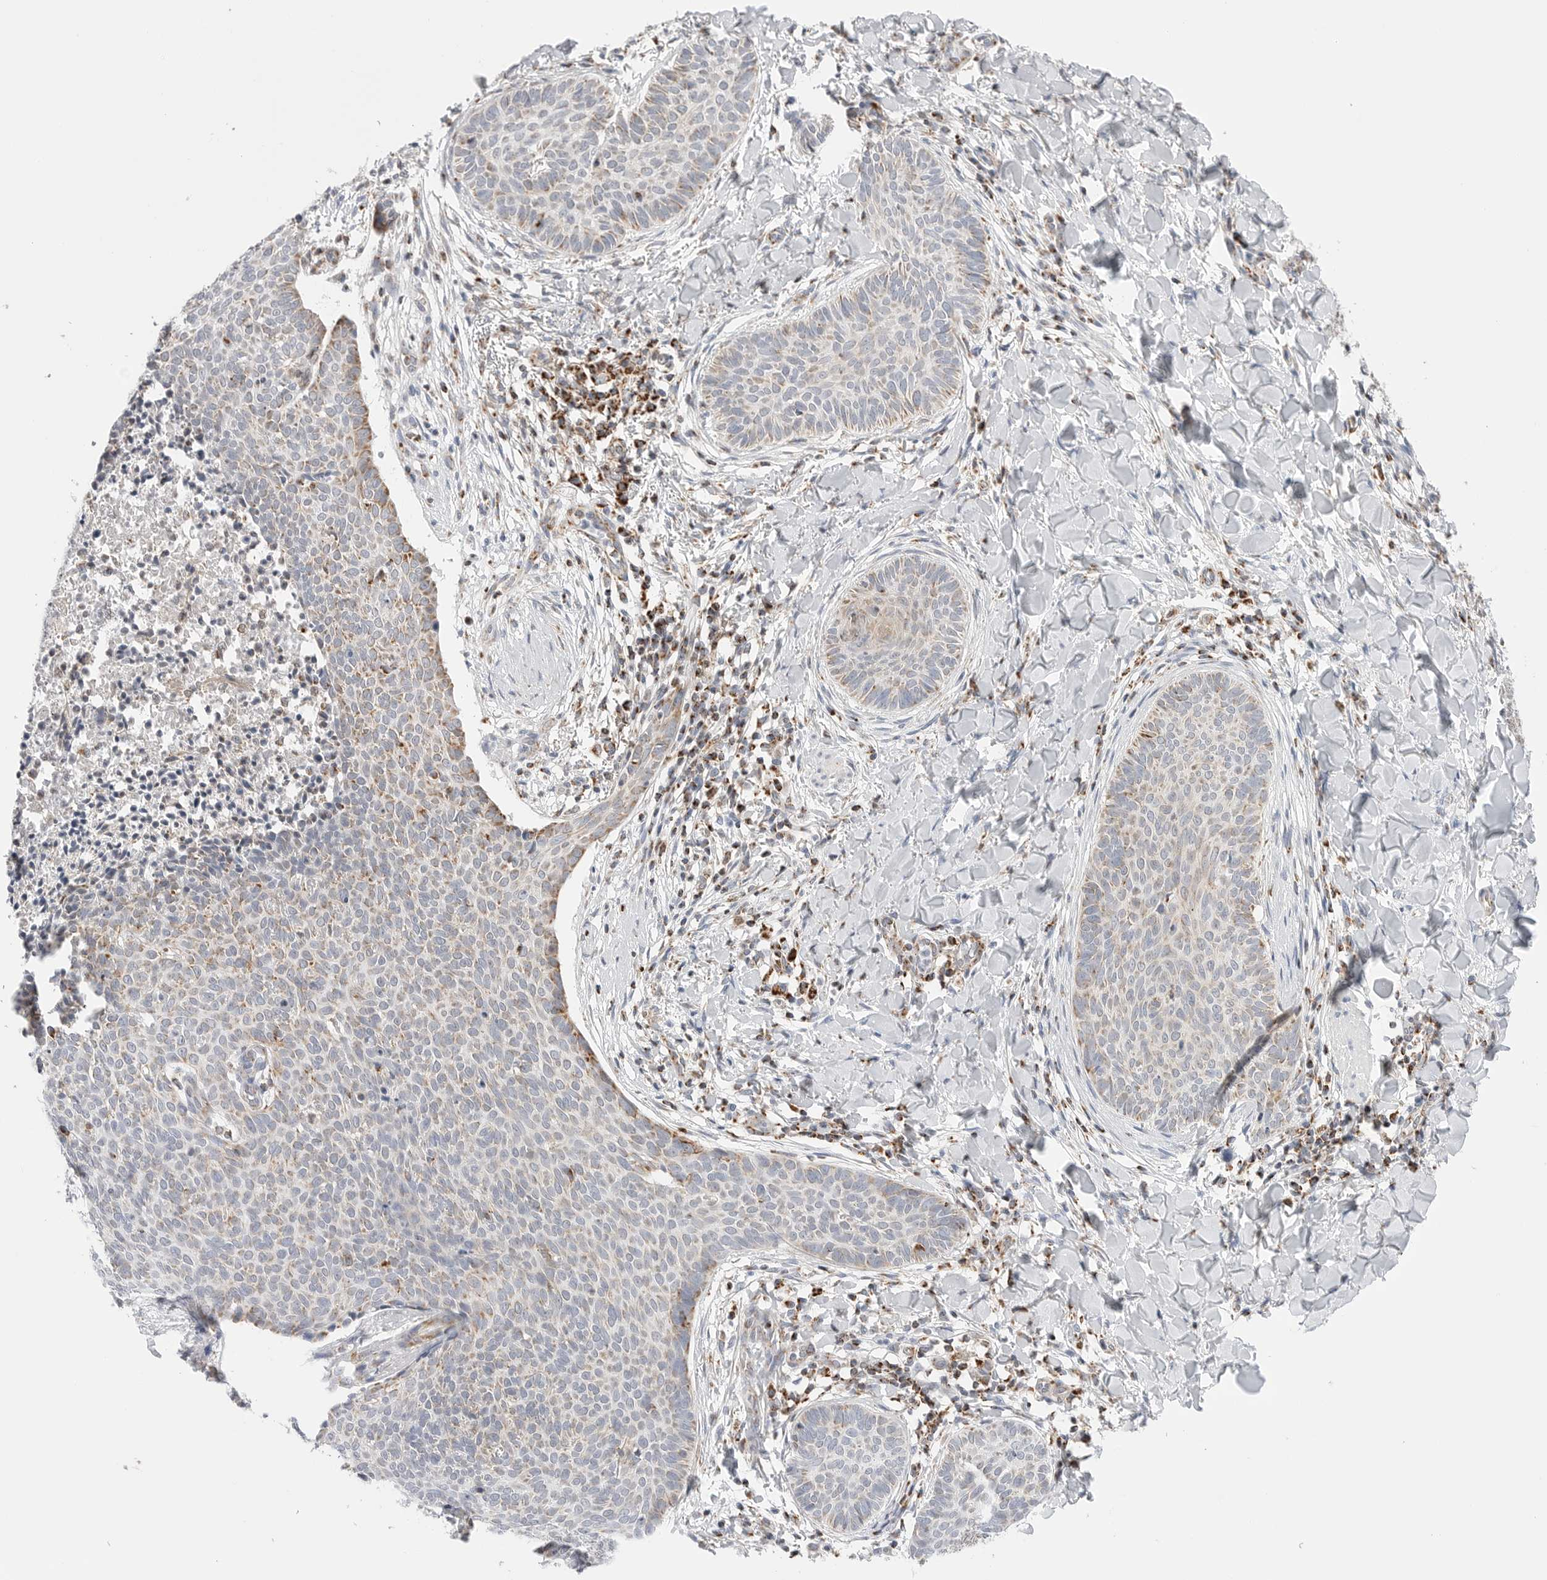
{"staining": {"intensity": "weak", "quantity": "<25%", "location": "cytoplasmic/membranous"}, "tissue": "skin cancer", "cell_type": "Tumor cells", "image_type": "cancer", "snomed": [{"axis": "morphology", "description": "Normal tissue, NOS"}, {"axis": "morphology", "description": "Basal cell carcinoma"}, {"axis": "topography", "description": "Skin"}], "caption": "High magnification brightfield microscopy of skin cancer stained with DAB (brown) and counterstained with hematoxylin (blue): tumor cells show no significant expression.", "gene": "ATP5IF1", "patient": {"sex": "male", "age": 50}}